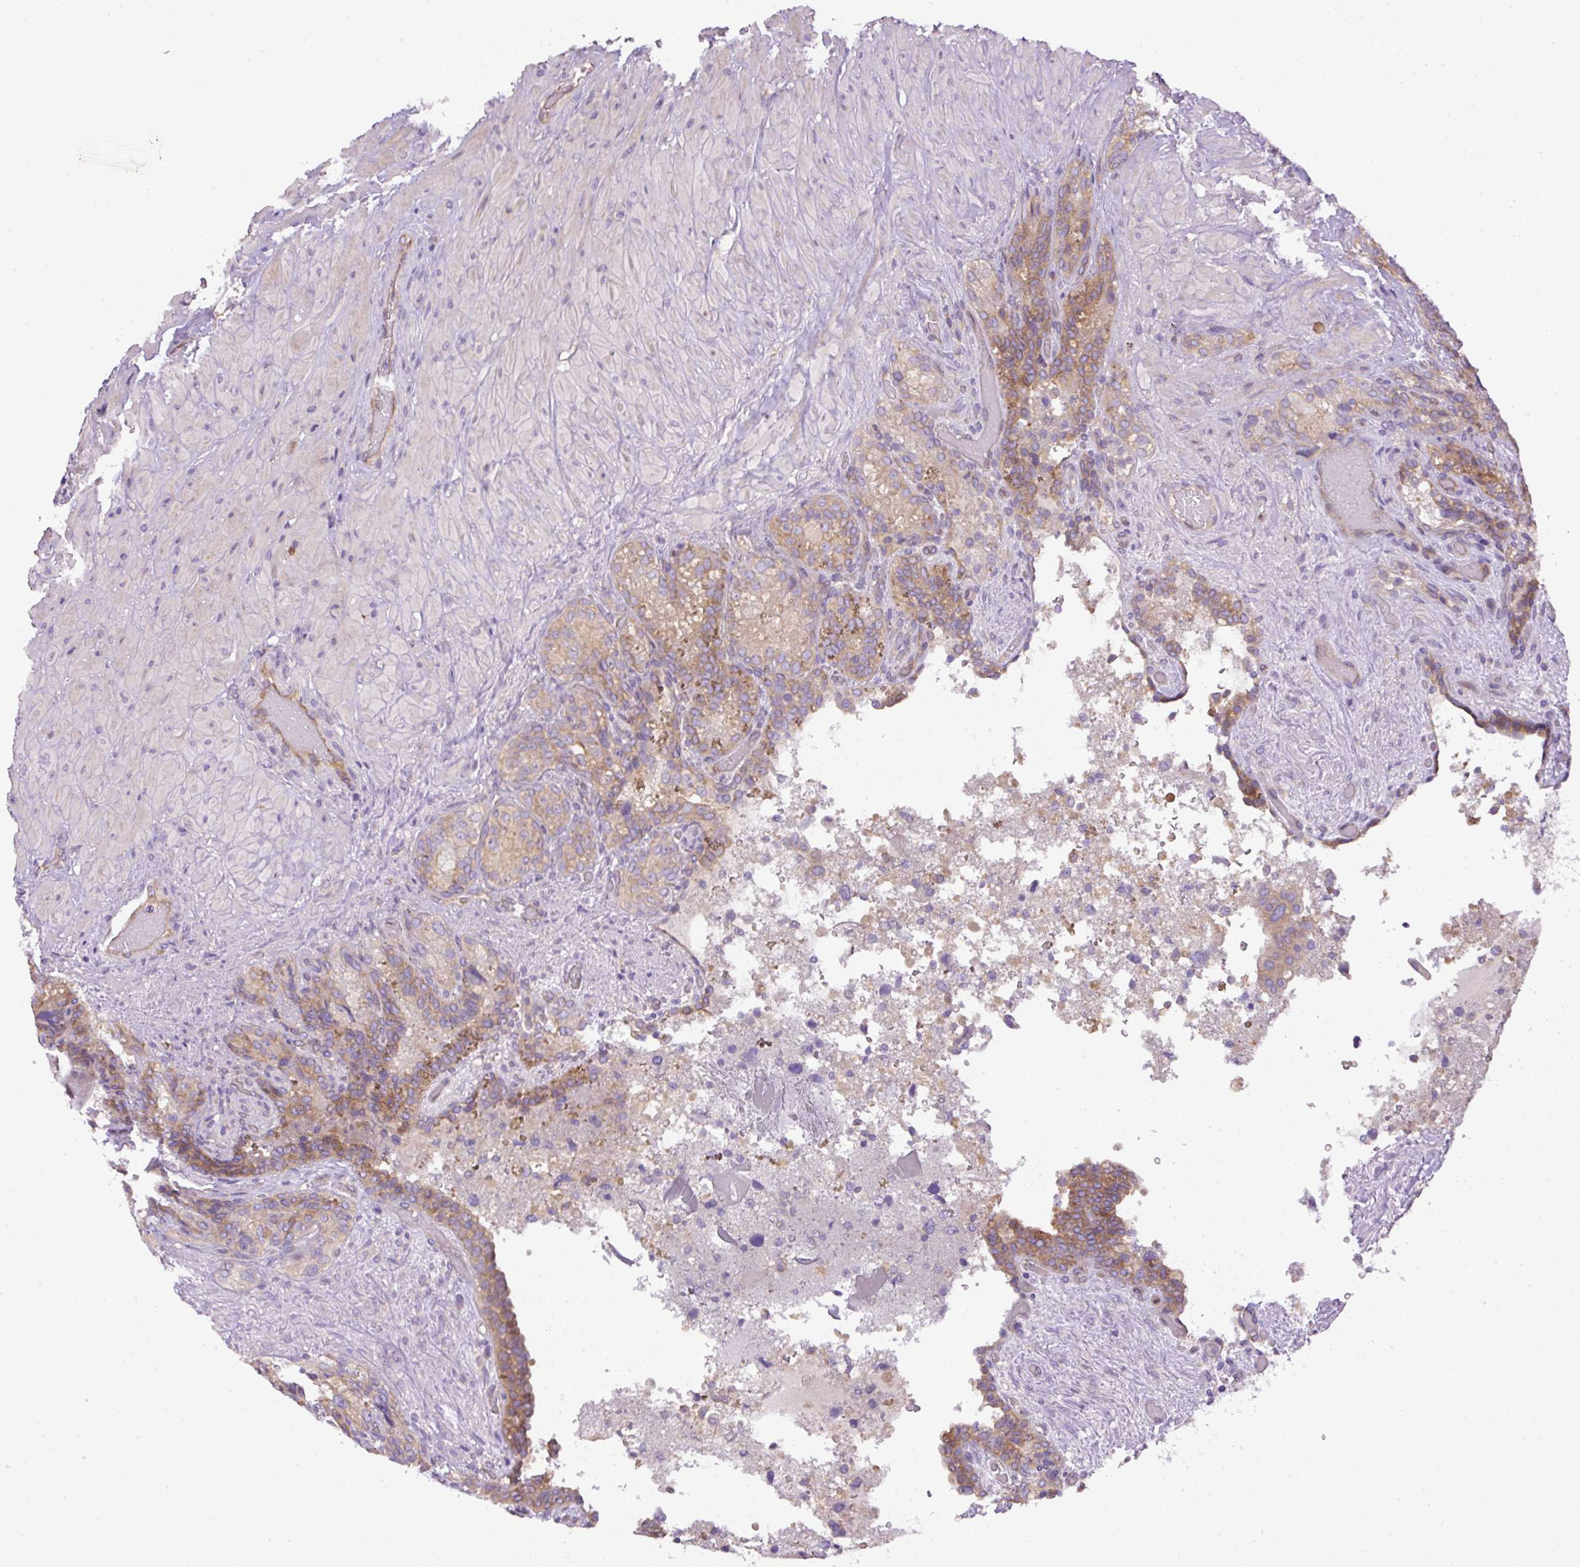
{"staining": {"intensity": "moderate", "quantity": ">75%", "location": "cytoplasmic/membranous"}, "tissue": "seminal vesicle", "cell_type": "Glandular cells", "image_type": "normal", "snomed": [{"axis": "morphology", "description": "Normal tissue, NOS"}, {"axis": "topography", "description": "Seminal veicle"}], "caption": "The histopathology image exhibits immunohistochemical staining of benign seminal vesicle. There is moderate cytoplasmic/membranous expression is present in approximately >75% of glandular cells. (IHC, brightfield microscopy, high magnification).", "gene": "DAPK1", "patient": {"sex": "male", "age": 69}}